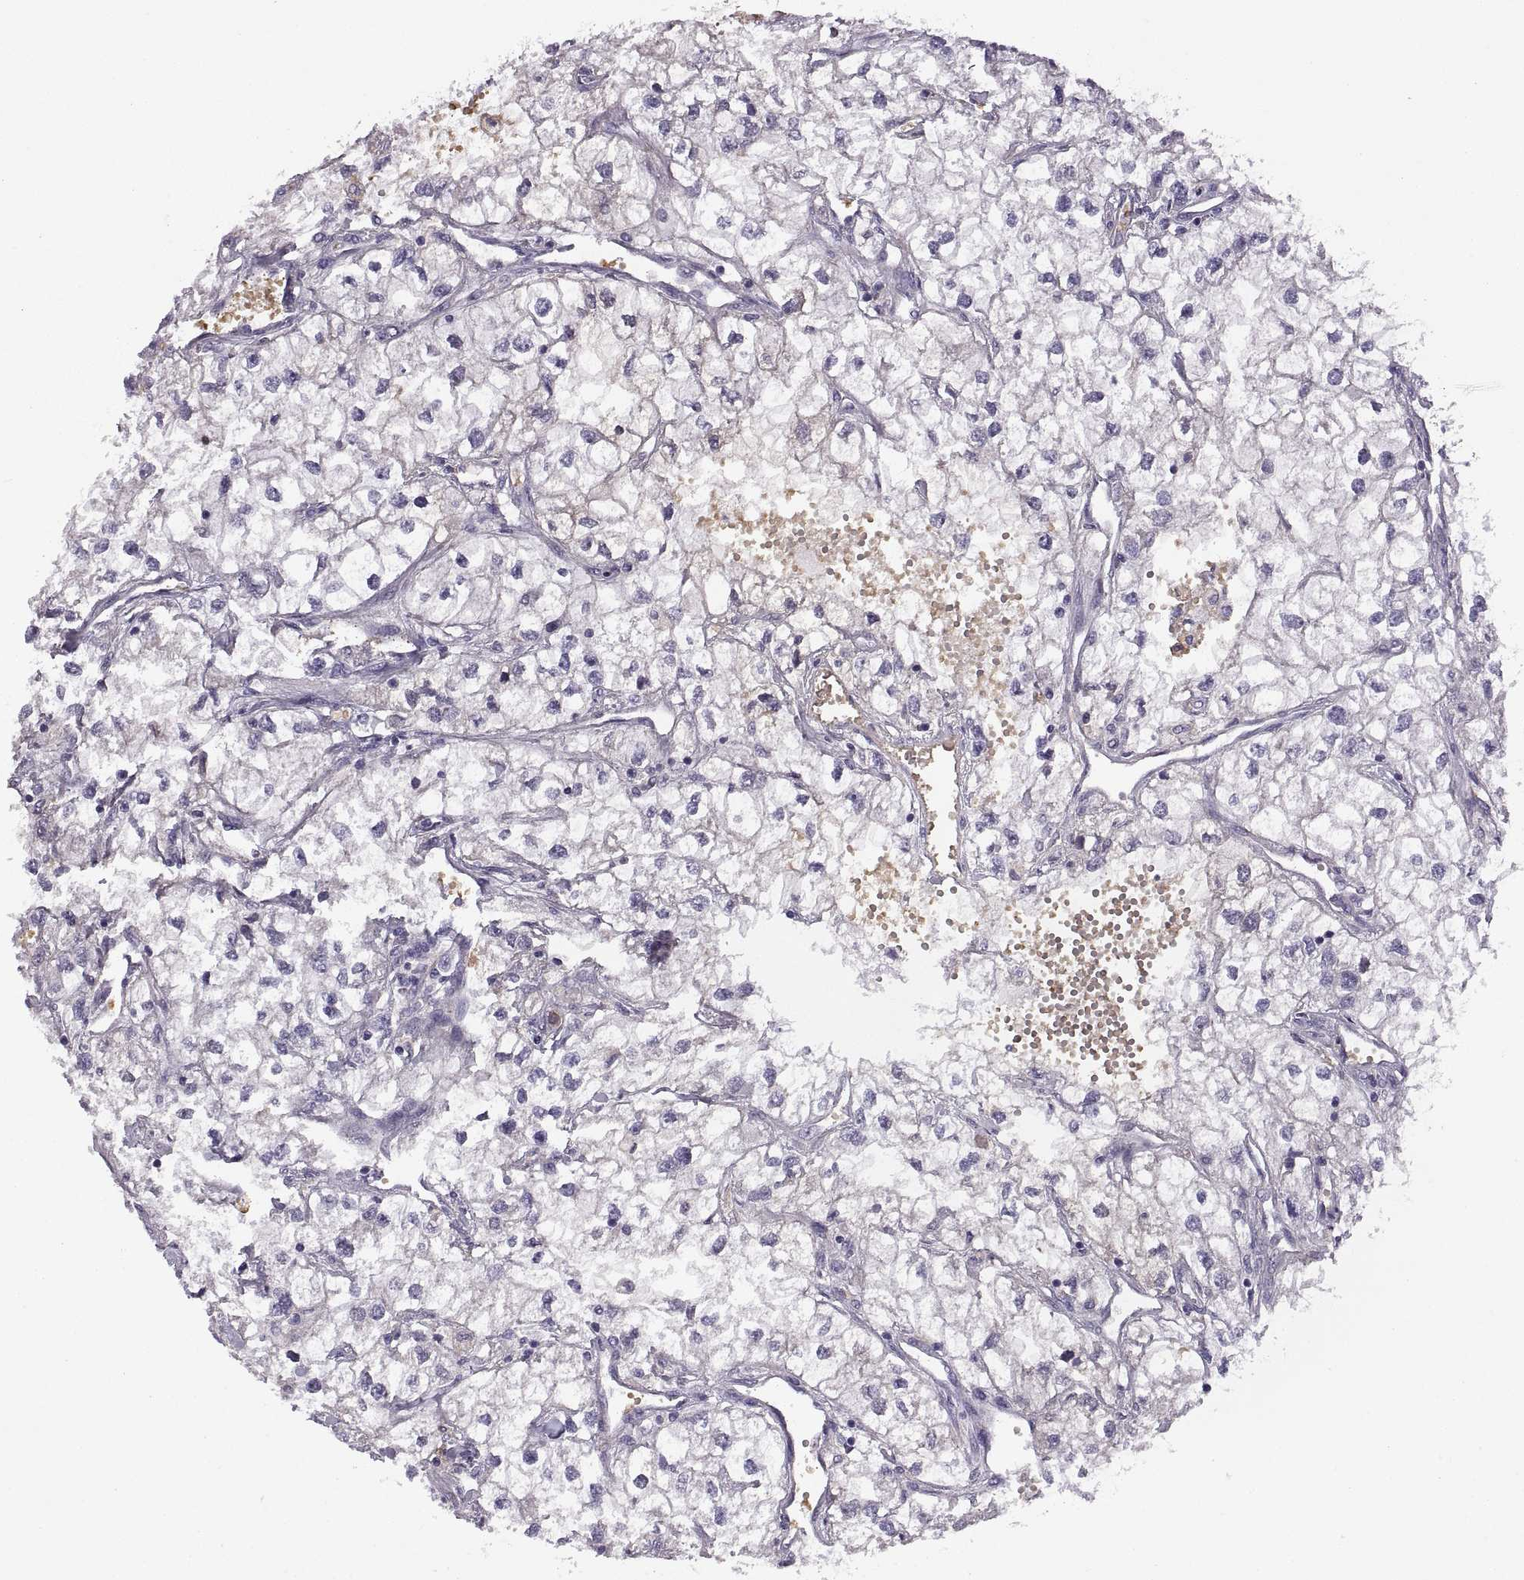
{"staining": {"intensity": "negative", "quantity": "none", "location": "none"}, "tissue": "renal cancer", "cell_type": "Tumor cells", "image_type": "cancer", "snomed": [{"axis": "morphology", "description": "Adenocarcinoma, NOS"}, {"axis": "topography", "description": "Kidney"}], "caption": "Immunohistochemistry (IHC) micrograph of renal adenocarcinoma stained for a protein (brown), which displays no staining in tumor cells.", "gene": "MEIOC", "patient": {"sex": "male", "age": 59}}